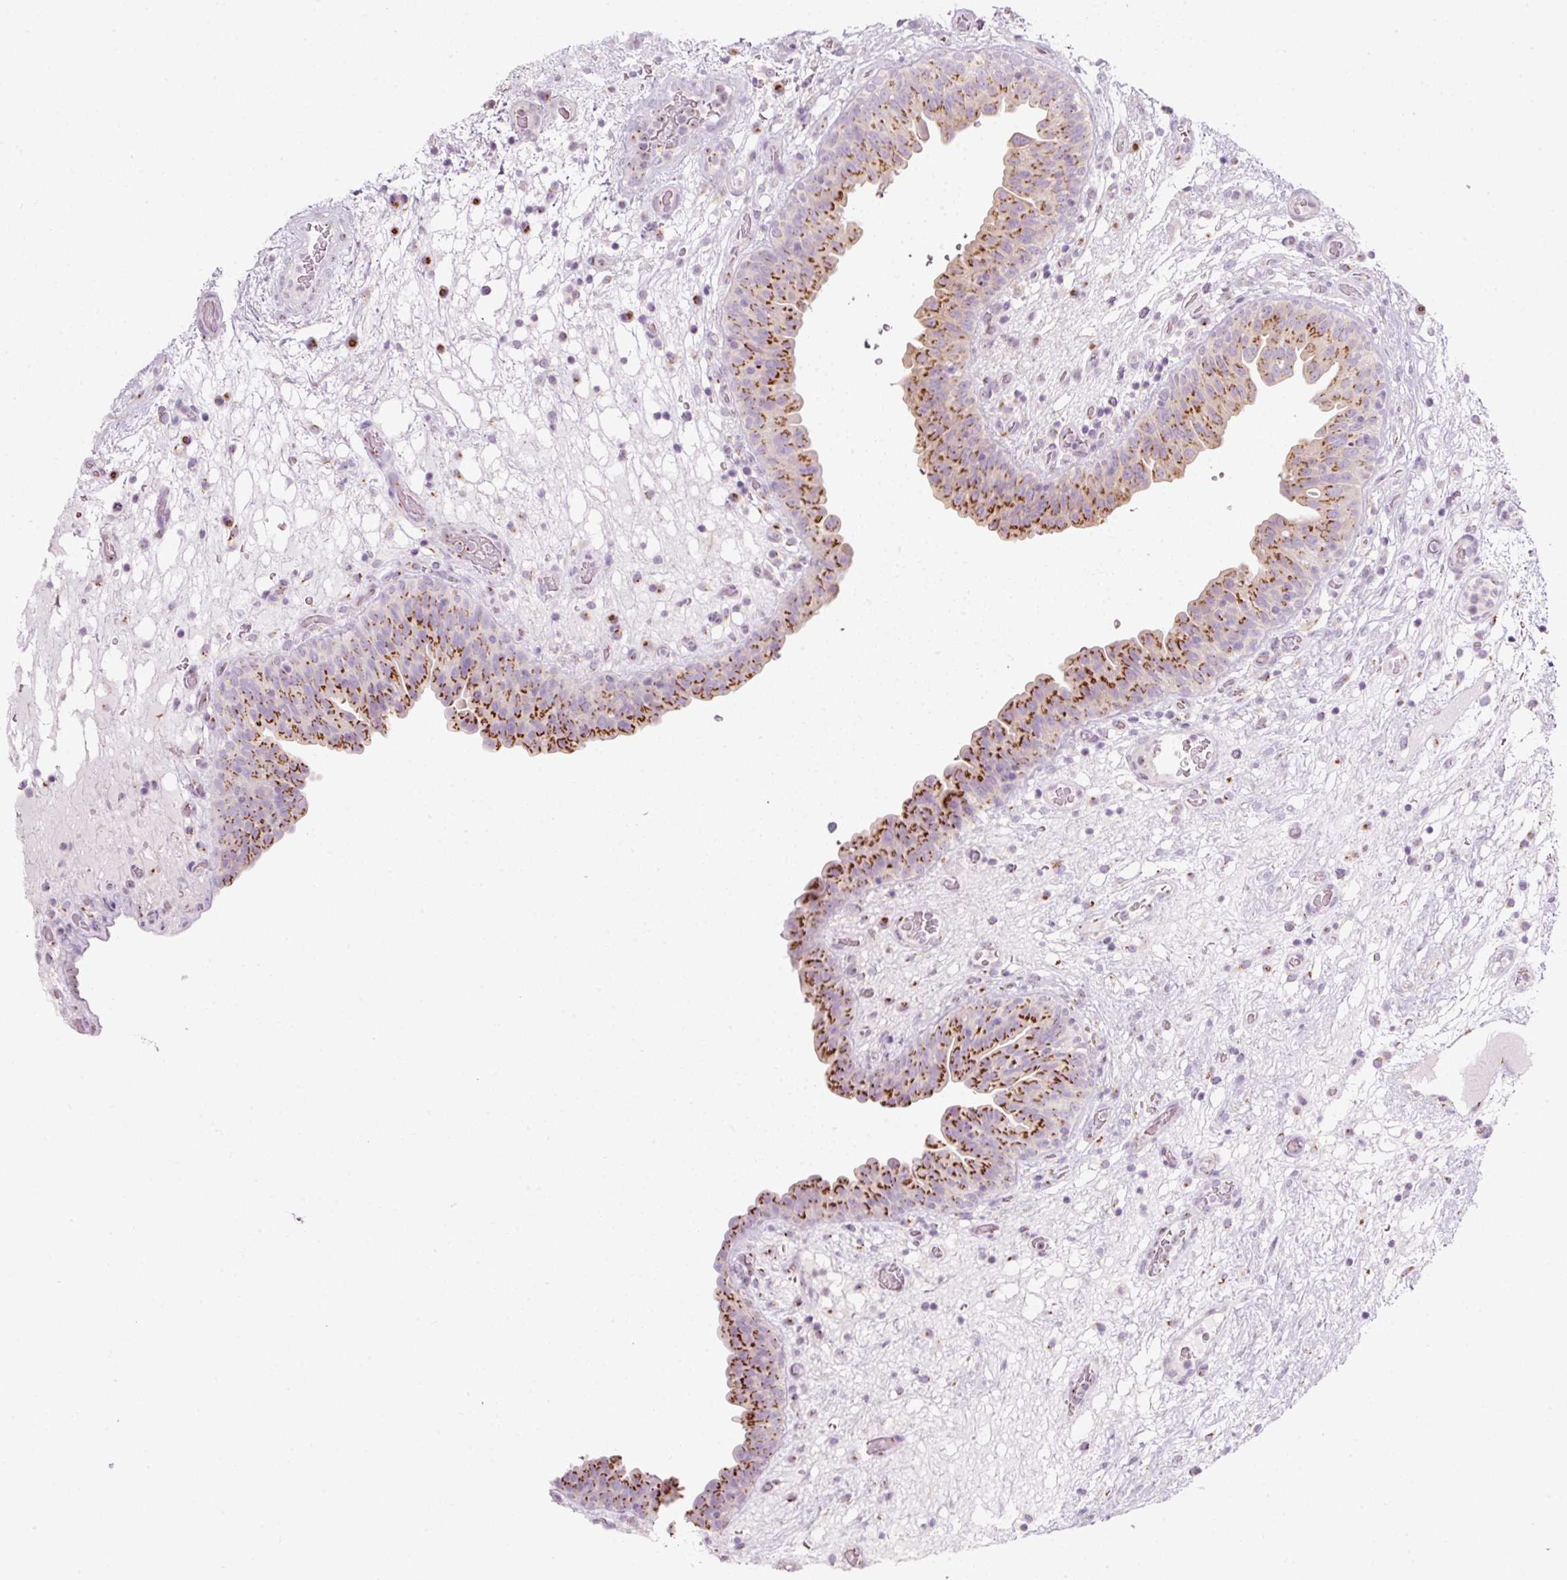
{"staining": {"intensity": "strong", "quantity": "25%-75%", "location": "cytoplasmic/membranous"}, "tissue": "urinary bladder", "cell_type": "Urothelial cells", "image_type": "normal", "snomed": [{"axis": "morphology", "description": "Normal tissue, NOS"}, {"axis": "topography", "description": "Urinary bladder"}], "caption": "Protein analysis of normal urinary bladder shows strong cytoplasmic/membranous positivity in about 25%-75% of urothelial cells.", "gene": "PDXDC1", "patient": {"sex": "male", "age": 71}}